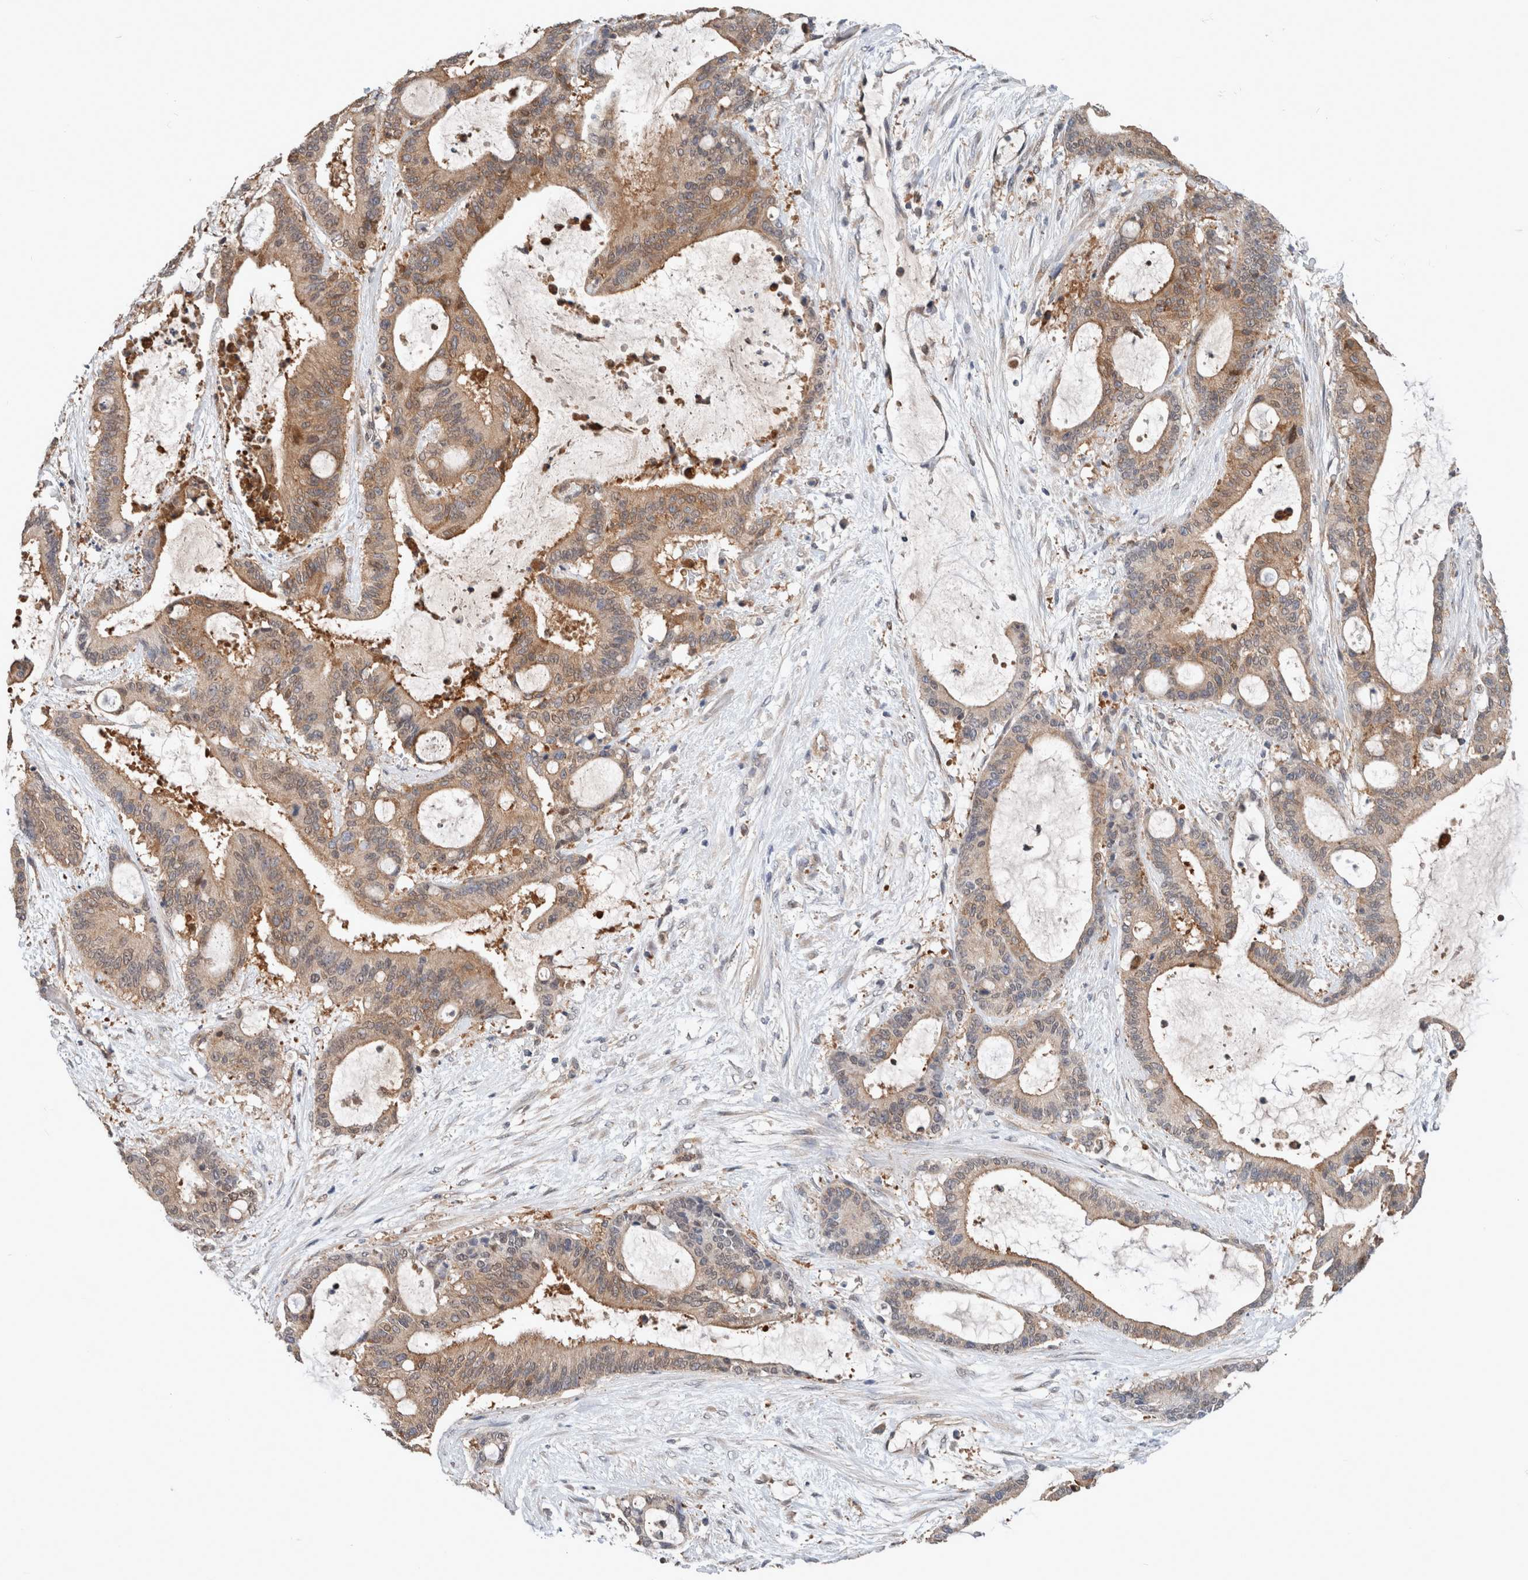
{"staining": {"intensity": "moderate", "quantity": ">75%", "location": "cytoplasmic/membranous,nuclear"}, "tissue": "liver cancer", "cell_type": "Tumor cells", "image_type": "cancer", "snomed": [{"axis": "morphology", "description": "Cholangiocarcinoma"}, {"axis": "topography", "description": "Liver"}], "caption": "This is an image of immunohistochemistry (IHC) staining of liver cholangiocarcinoma, which shows moderate positivity in the cytoplasmic/membranous and nuclear of tumor cells.", "gene": "XPNPEP1", "patient": {"sex": "female", "age": 73}}